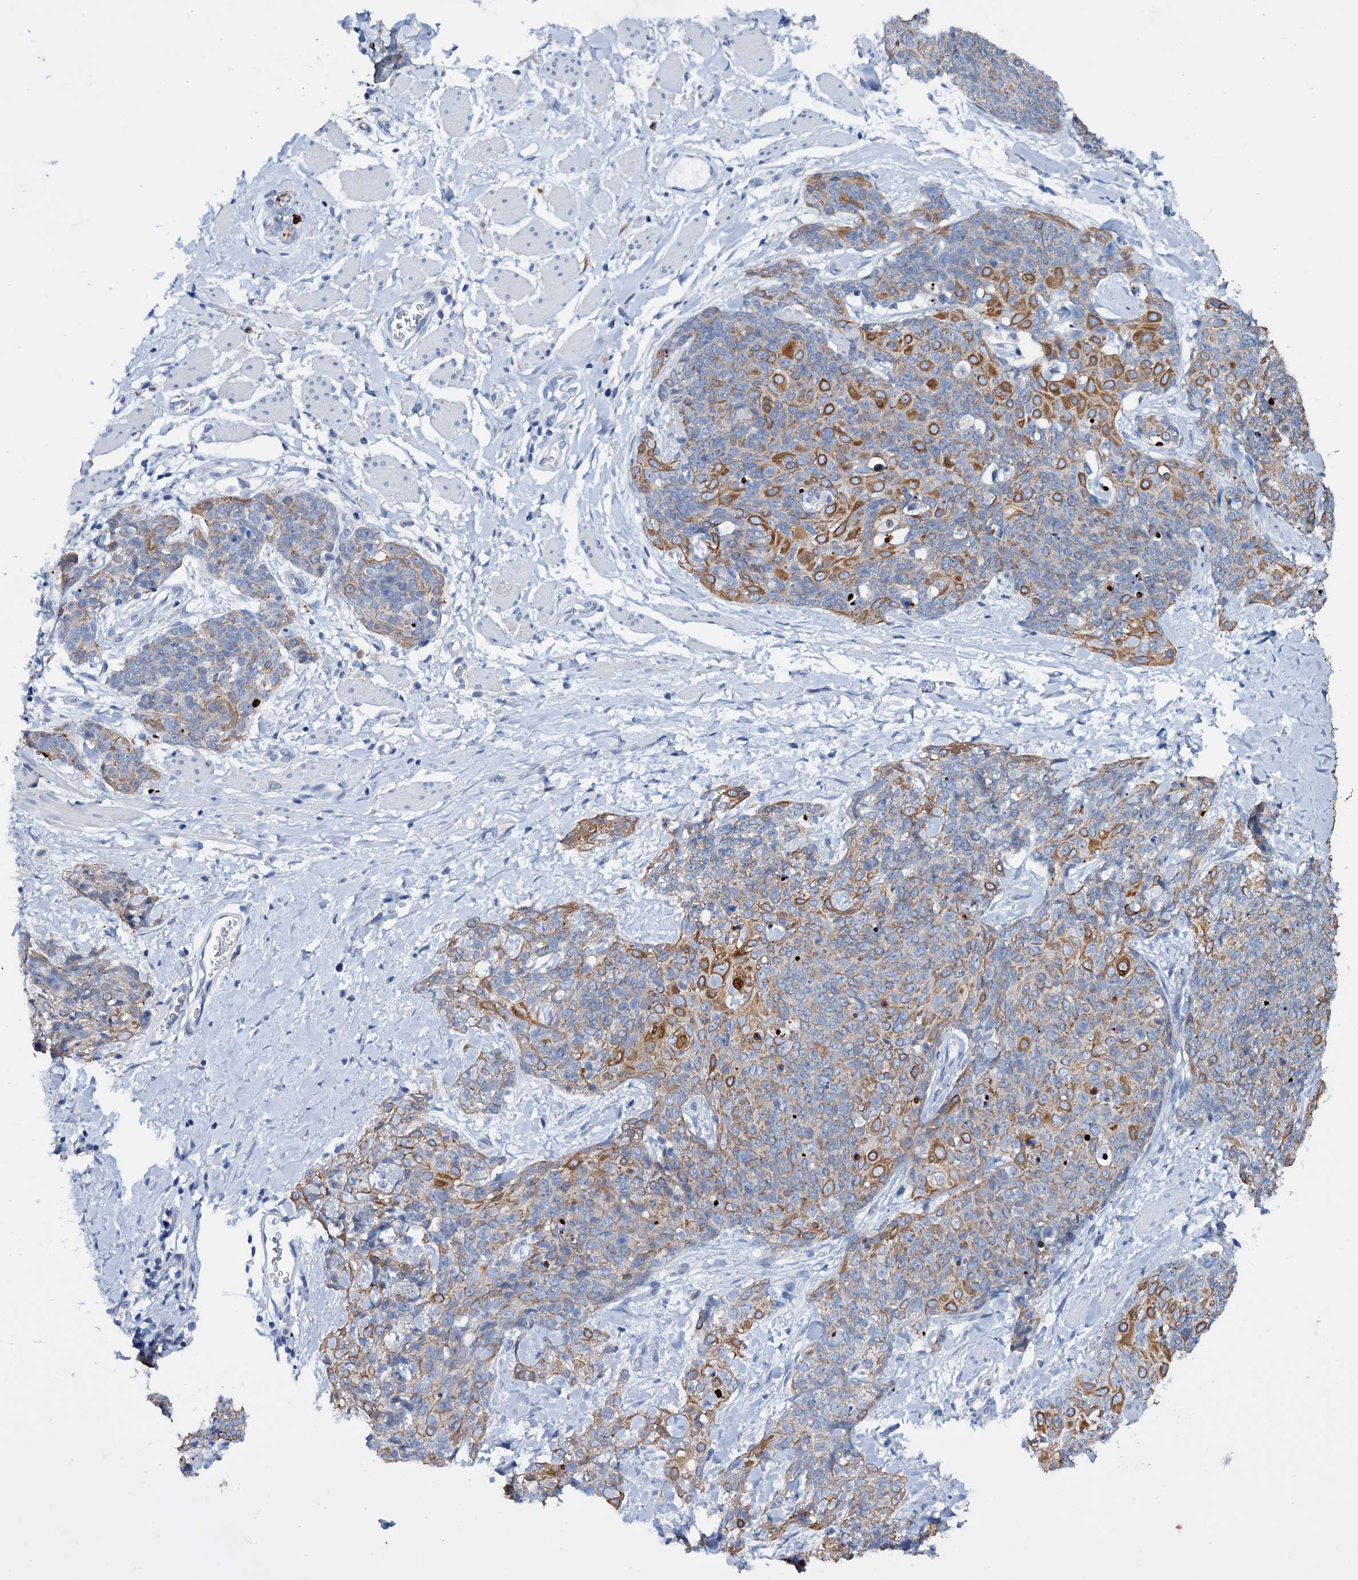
{"staining": {"intensity": "moderate", "quantity": "25%-75%", "location": "cytoplasmic/membranous"}, "tissue": "skin cancer", "cell_type": "Tumor cells", "image_type": "cancer", "snomed": [{"axis": "morphology", "description": "Squamous cell carcinoma, NOS"}, {"axis": "topography", "description": "Skin"}, {"axis": "topography", "description": "Vulva"}], "caption": "A medium amount of moderate cytoplasmic/membranous staining is seen in about 25%-75% of tumor cells in squamous cell carcinoma (skin) tissue.", "gene": "FAAP20", "patient": {"sex": "female", "age": 85}}